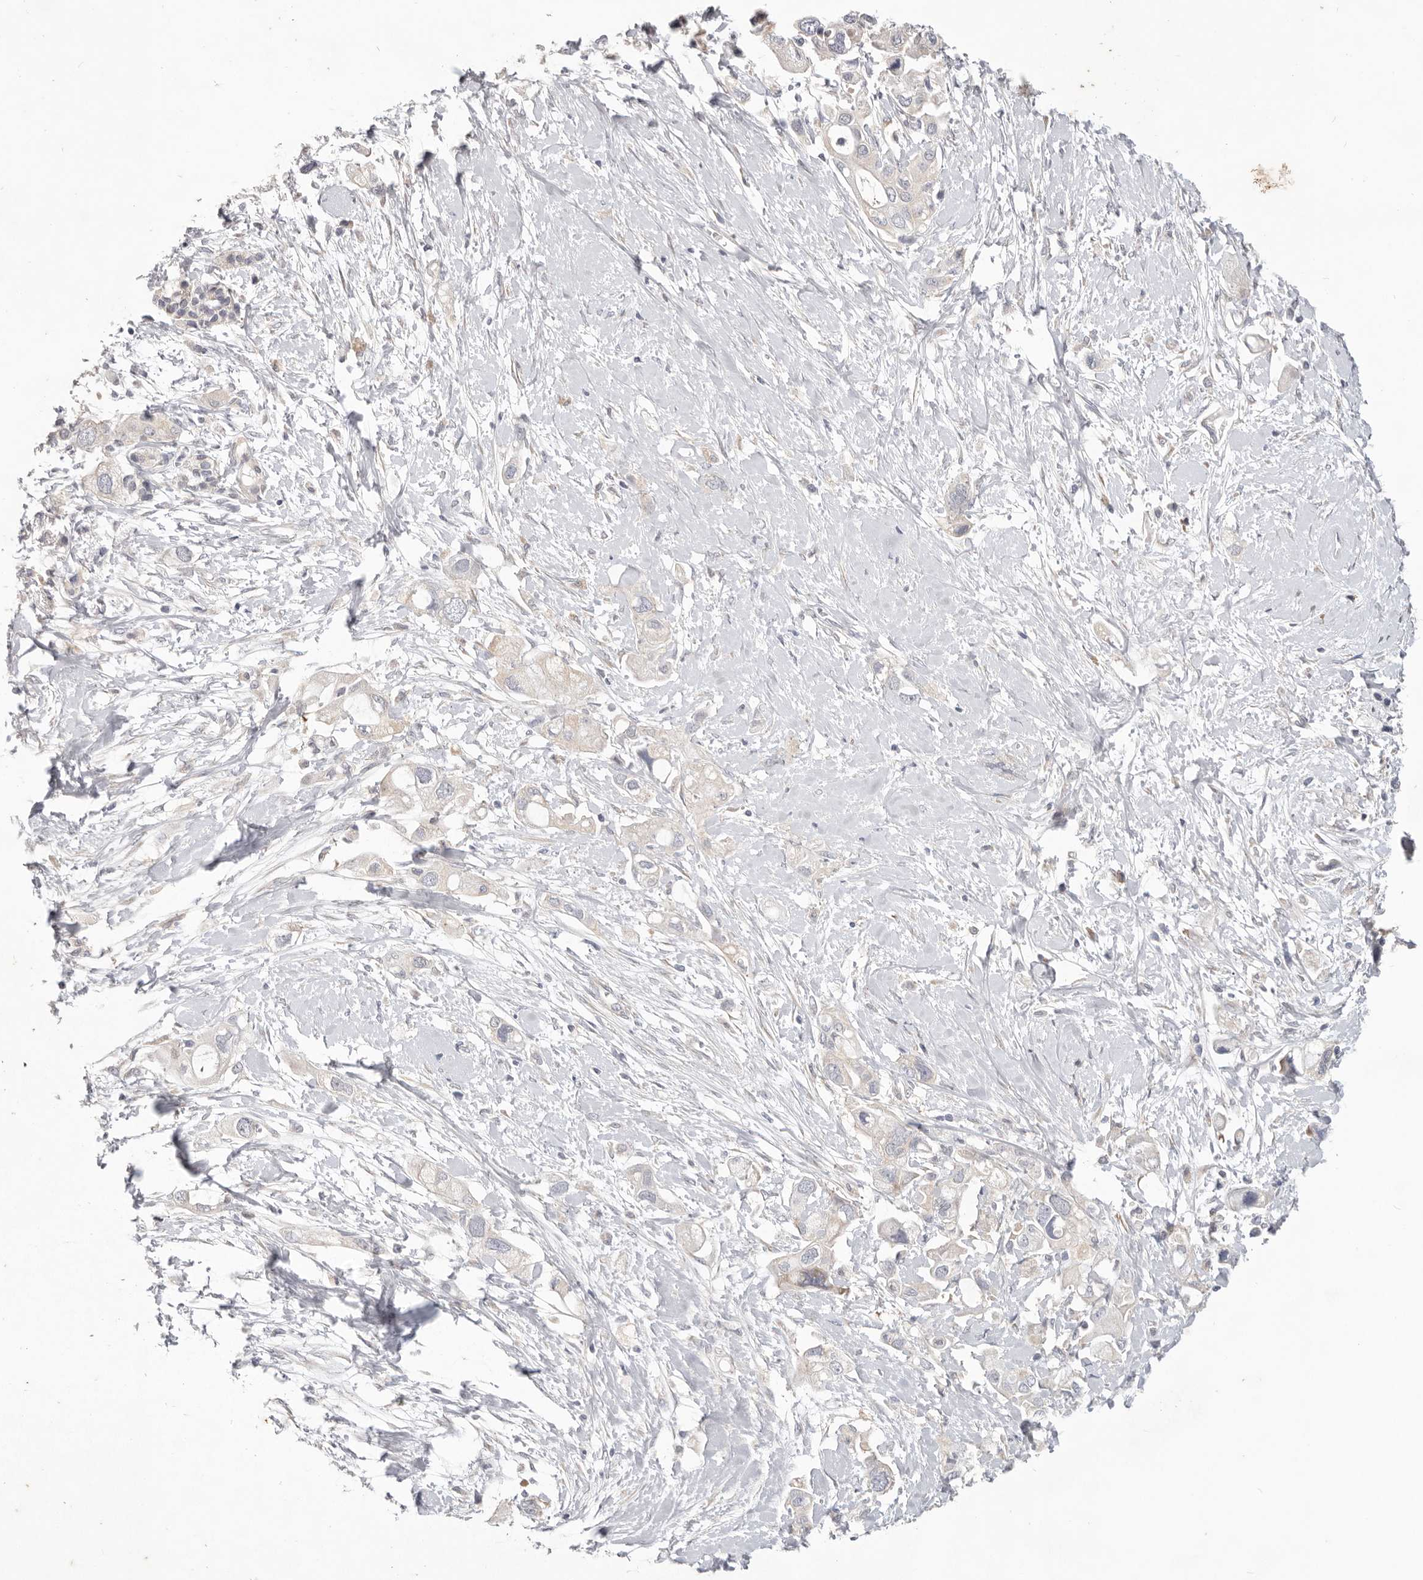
{"staining": {"intensity": "negative", "quantity": "none", "location": "none"}, "tissue": "pancreatic cancer", "cell_type": "Tumor cells", "image_type": "cancer", "snomed": [{"axis": "morphology", "description": "Adenocarcinoma, NOS"}, {"axis": "topography", "description": "Pancreas"}], "caption": "Tumor cells show no significant staining in pancreatic adenocarcinoma.", "gene": "WDR77", "patient": {"sex": "female", "age": 56}}